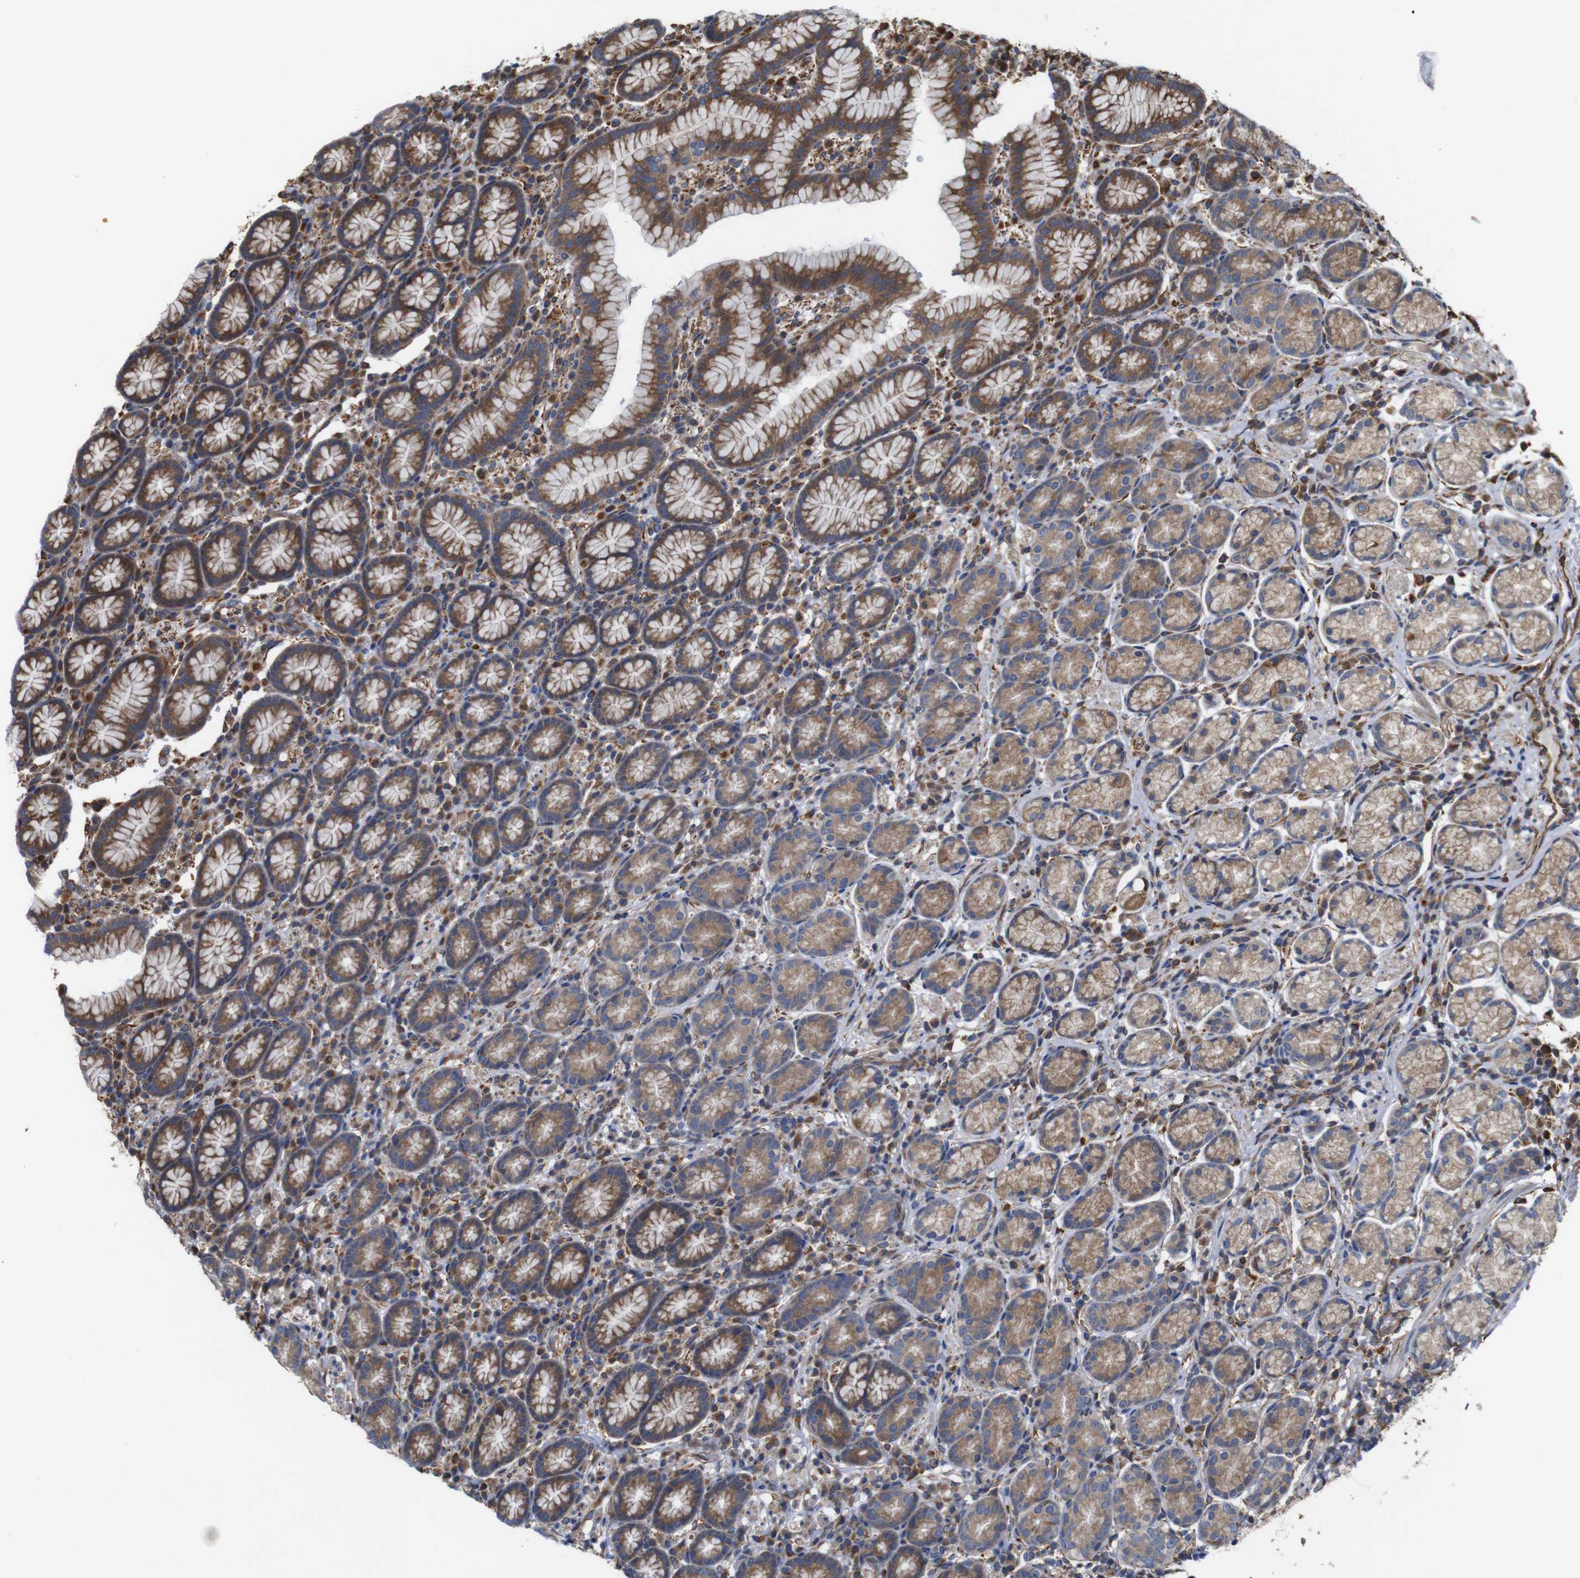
{"staining": {"intensity": "moderate", "quantity": ">75%", "location": "cytoplasmic/membranous"}, "tissue": "stomach", "cell_type": "Glandular cells", "image_type": "normal", "snomed": [{"axis": "morphology", "description": "Normal tissue, NOS"}, {"axis": "topography", "description": "Stomach, lower"}], "caption": "Protein staining of normal stomach shows moderate cytoplasmic/membranous positivity in approximately >75% of glandular cells.", "gene": "POMK", "patient": {"sex": "male", "age": 52}}